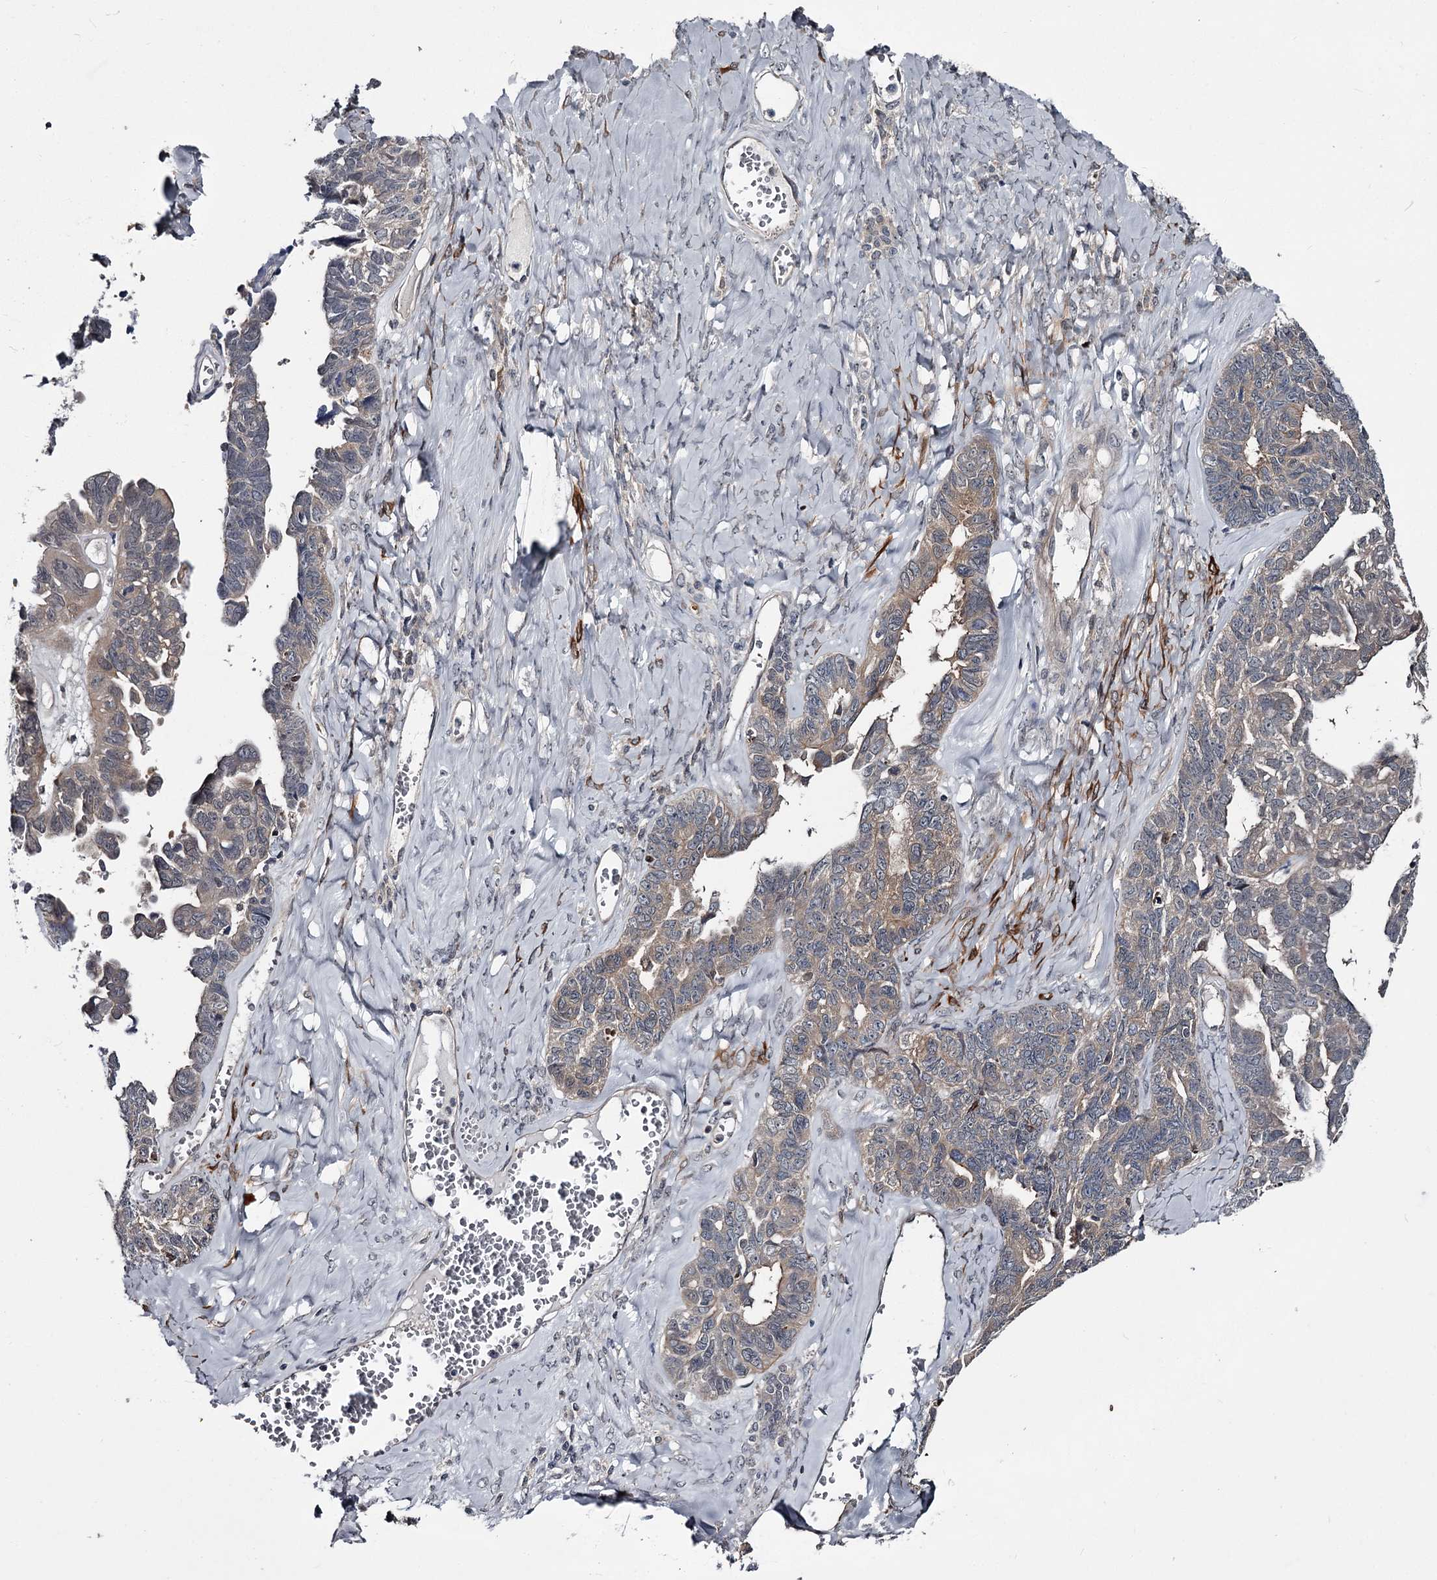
{"staining": {"intensity": "weak", "quantity": "<25%", "location": "cytoplasmic/membranous"}, "tissue": "ovarian cancer", "cell_type": "Tumor cells", "image_type": "cancer", "snomed": [{"axis": "morphology", "description": "Cystadenocarcinoma, serous, NOS"}, {"axis": "topography", "description": "Ovary"}], "caption": "IHC photomicrograph of serous cystadenocarcinoma (ovarian) stained for a protein (brown), which reveals no positivity in tumor cells.", "gene": "DAO", "patient": {"sex": "female", "age": 79}}